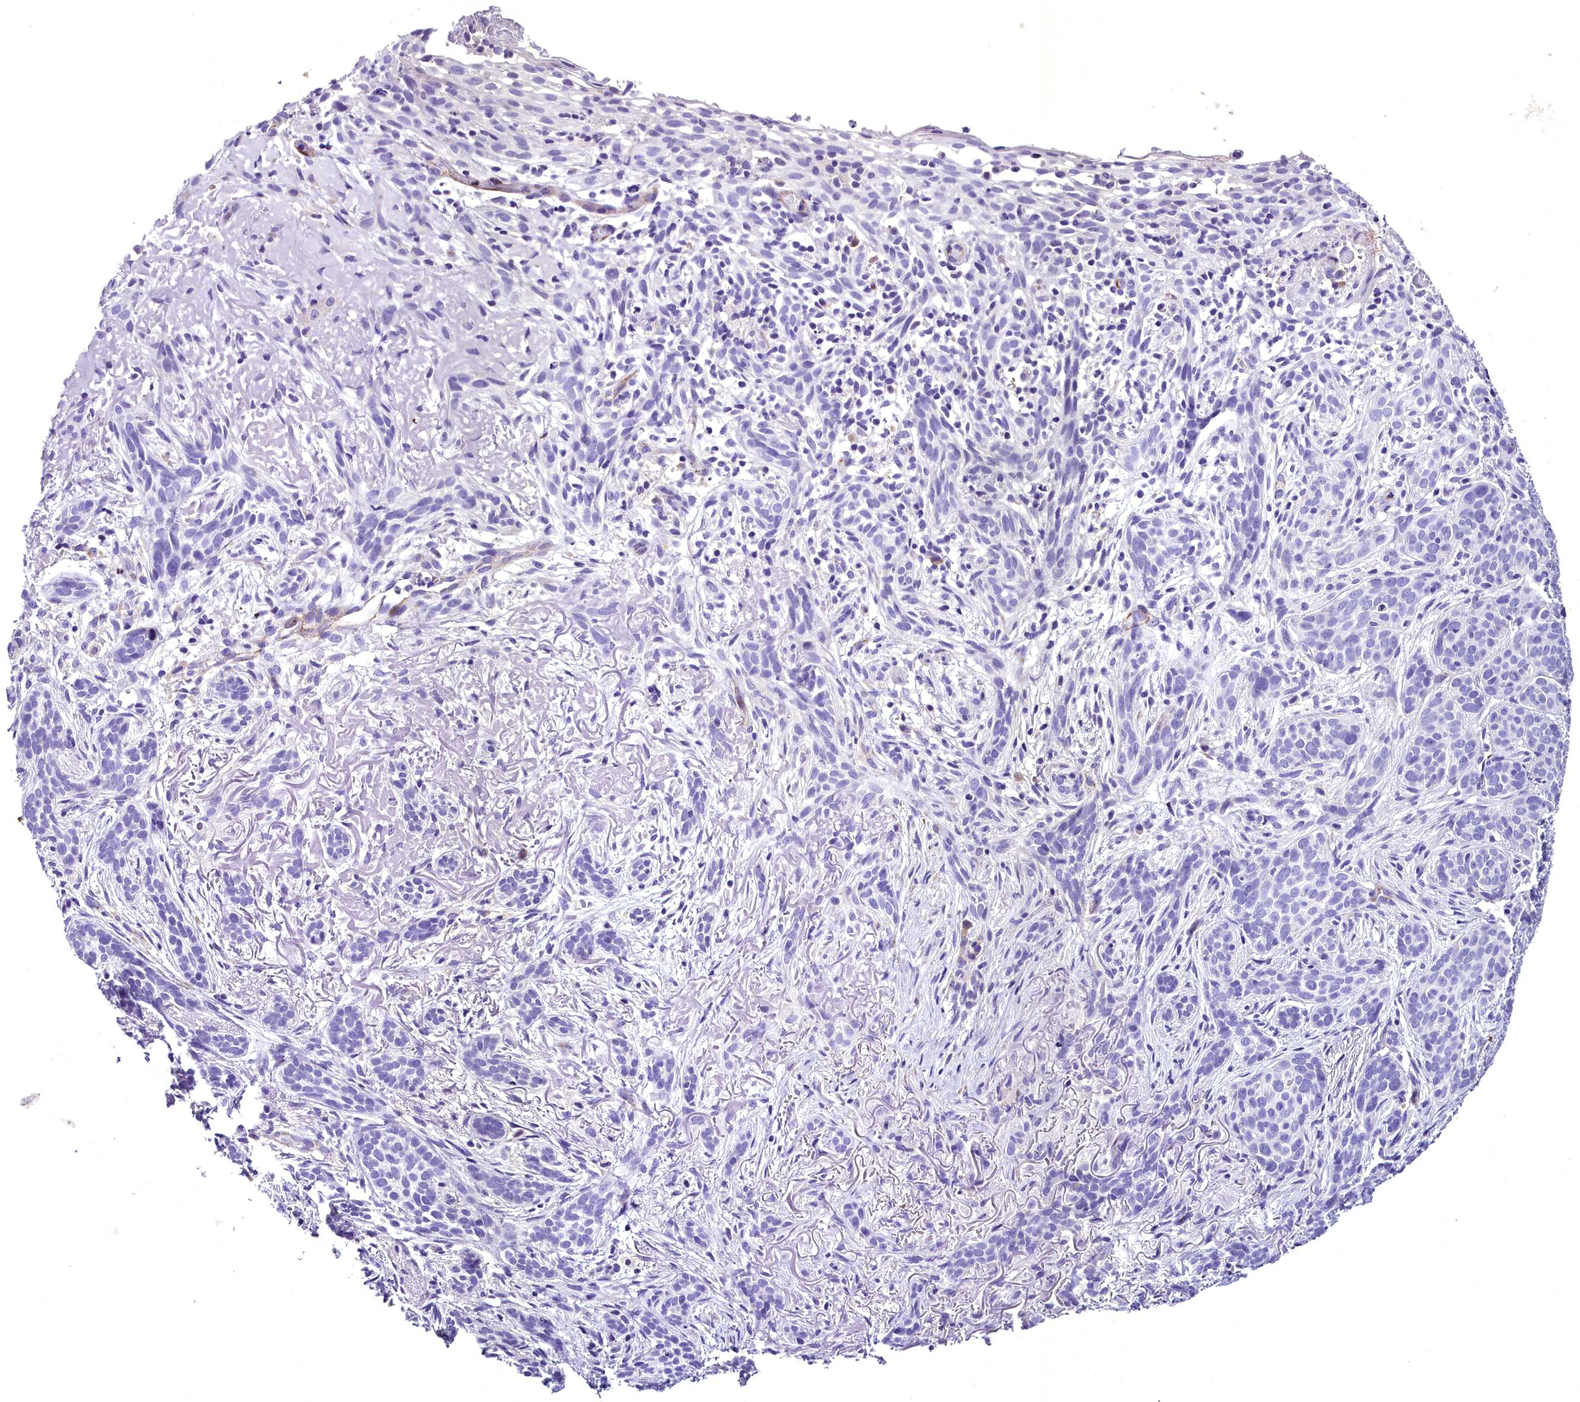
{"staining": {"intensity": "negative", "quantity": "none", "location": "none"}, "tissue": "skin cancer", "cell_type": "Tumor cells", "image_type": "cancer", "snomed": [{"axis": "morphology", "description": "Basal cell carcinoma"}, {"axis": "topography", "description": "Skin"}], "caption": "An immunohistochemistry photomicrograph of skin cancer is shown. There is no staining in tumor cells of skin cancer.", "gene": "MS4A18", "patient": {"sex": "male", "age": 71}}